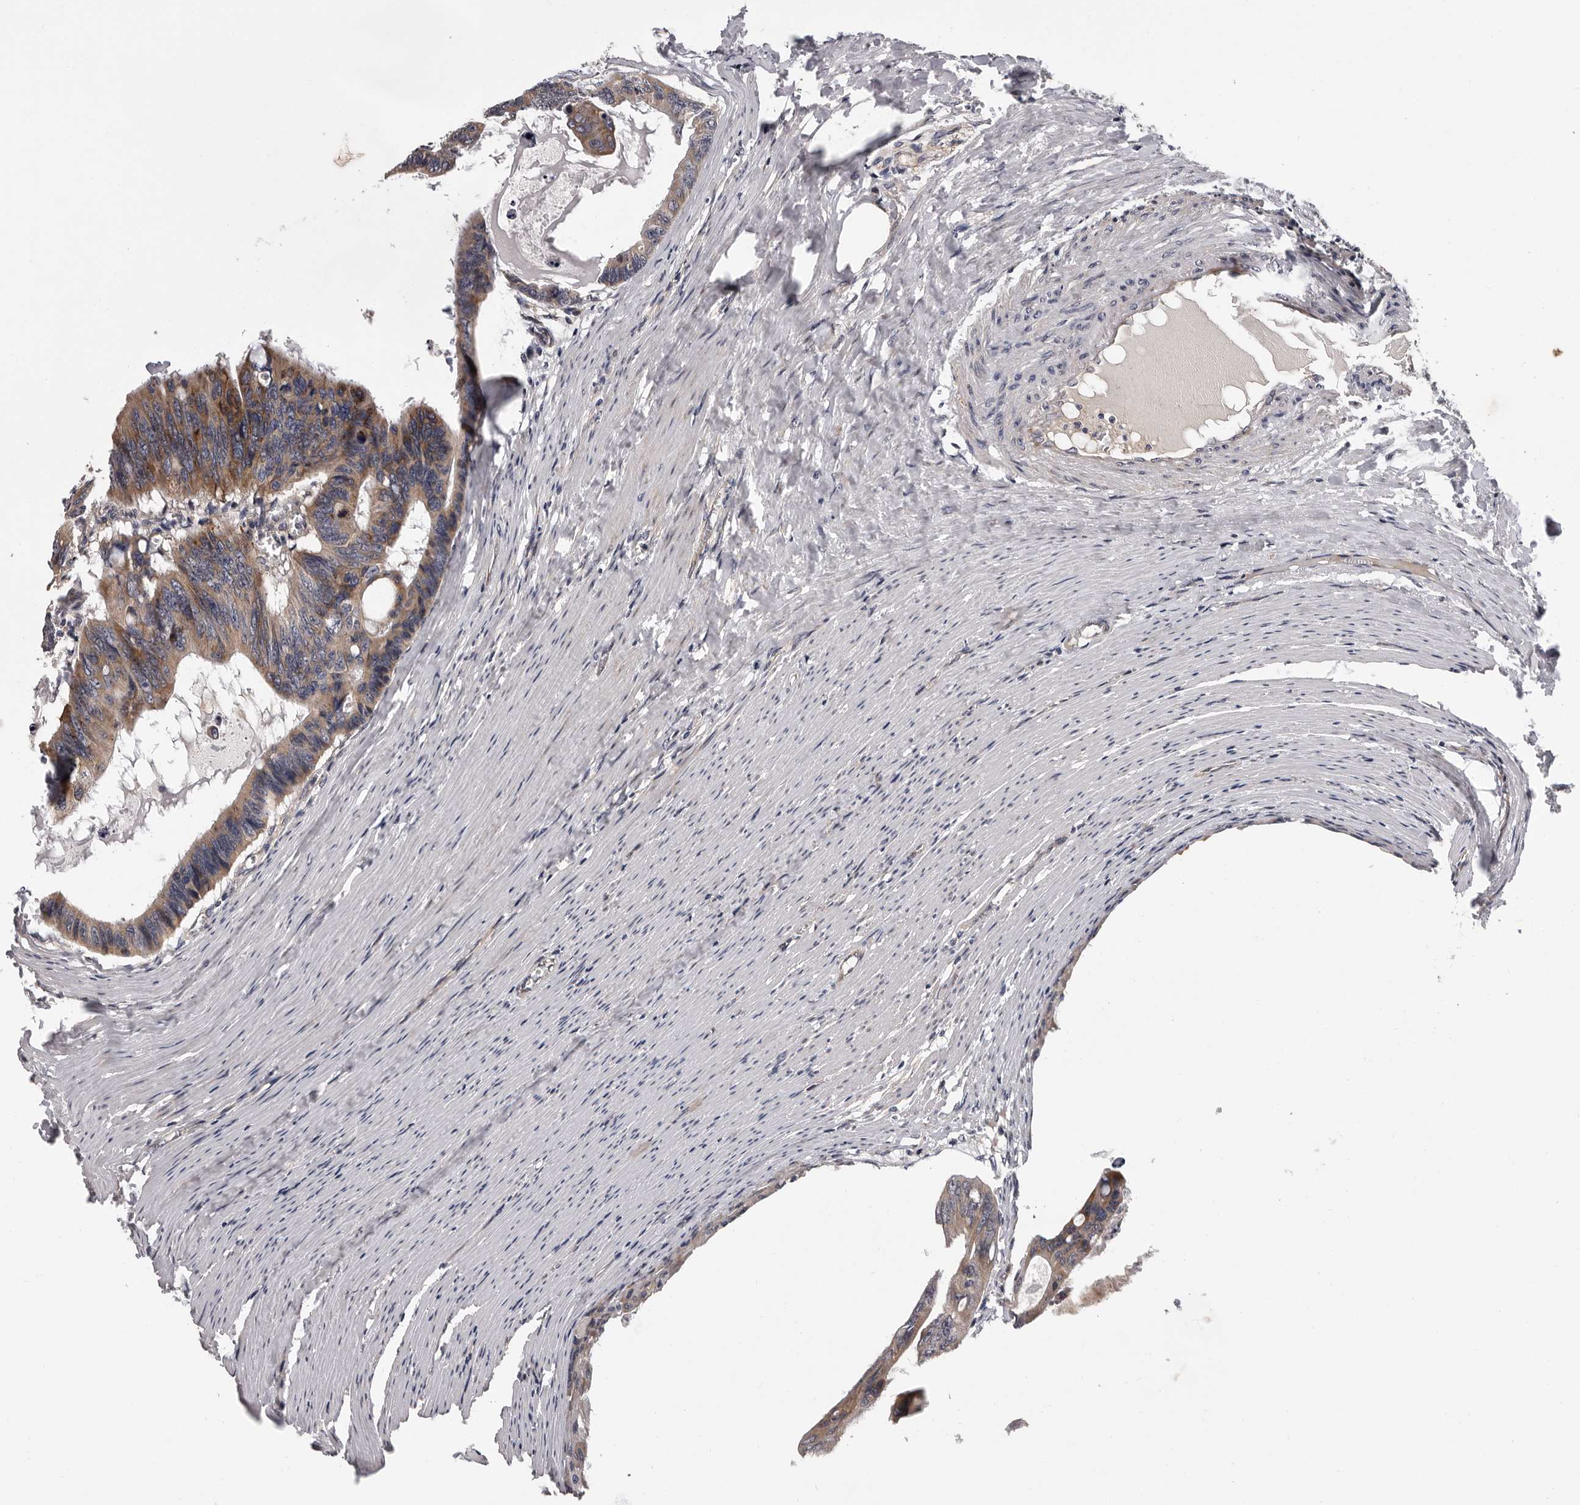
{"staining": {"intensity": "moderate", "quantity": "25%-75%", "location": "cytoplasmic/membranous"}, "tissue": "colorectal cancer", "cell_type": "Tumor cells", "image_type": "cancer", "snomed": [{"axis": "morphology", "description": "Adenocarcinoma, NOS"}, {"axis": "topography", "description": "Colon"}], "caption": "A brown stain labels moderate cytoplasmic/membranous expression of a protein in human adenocarcinoma (colorectal) tumor cells.", "gene": "VPS37A", "patient": {"sex": "female", "age": 55}}